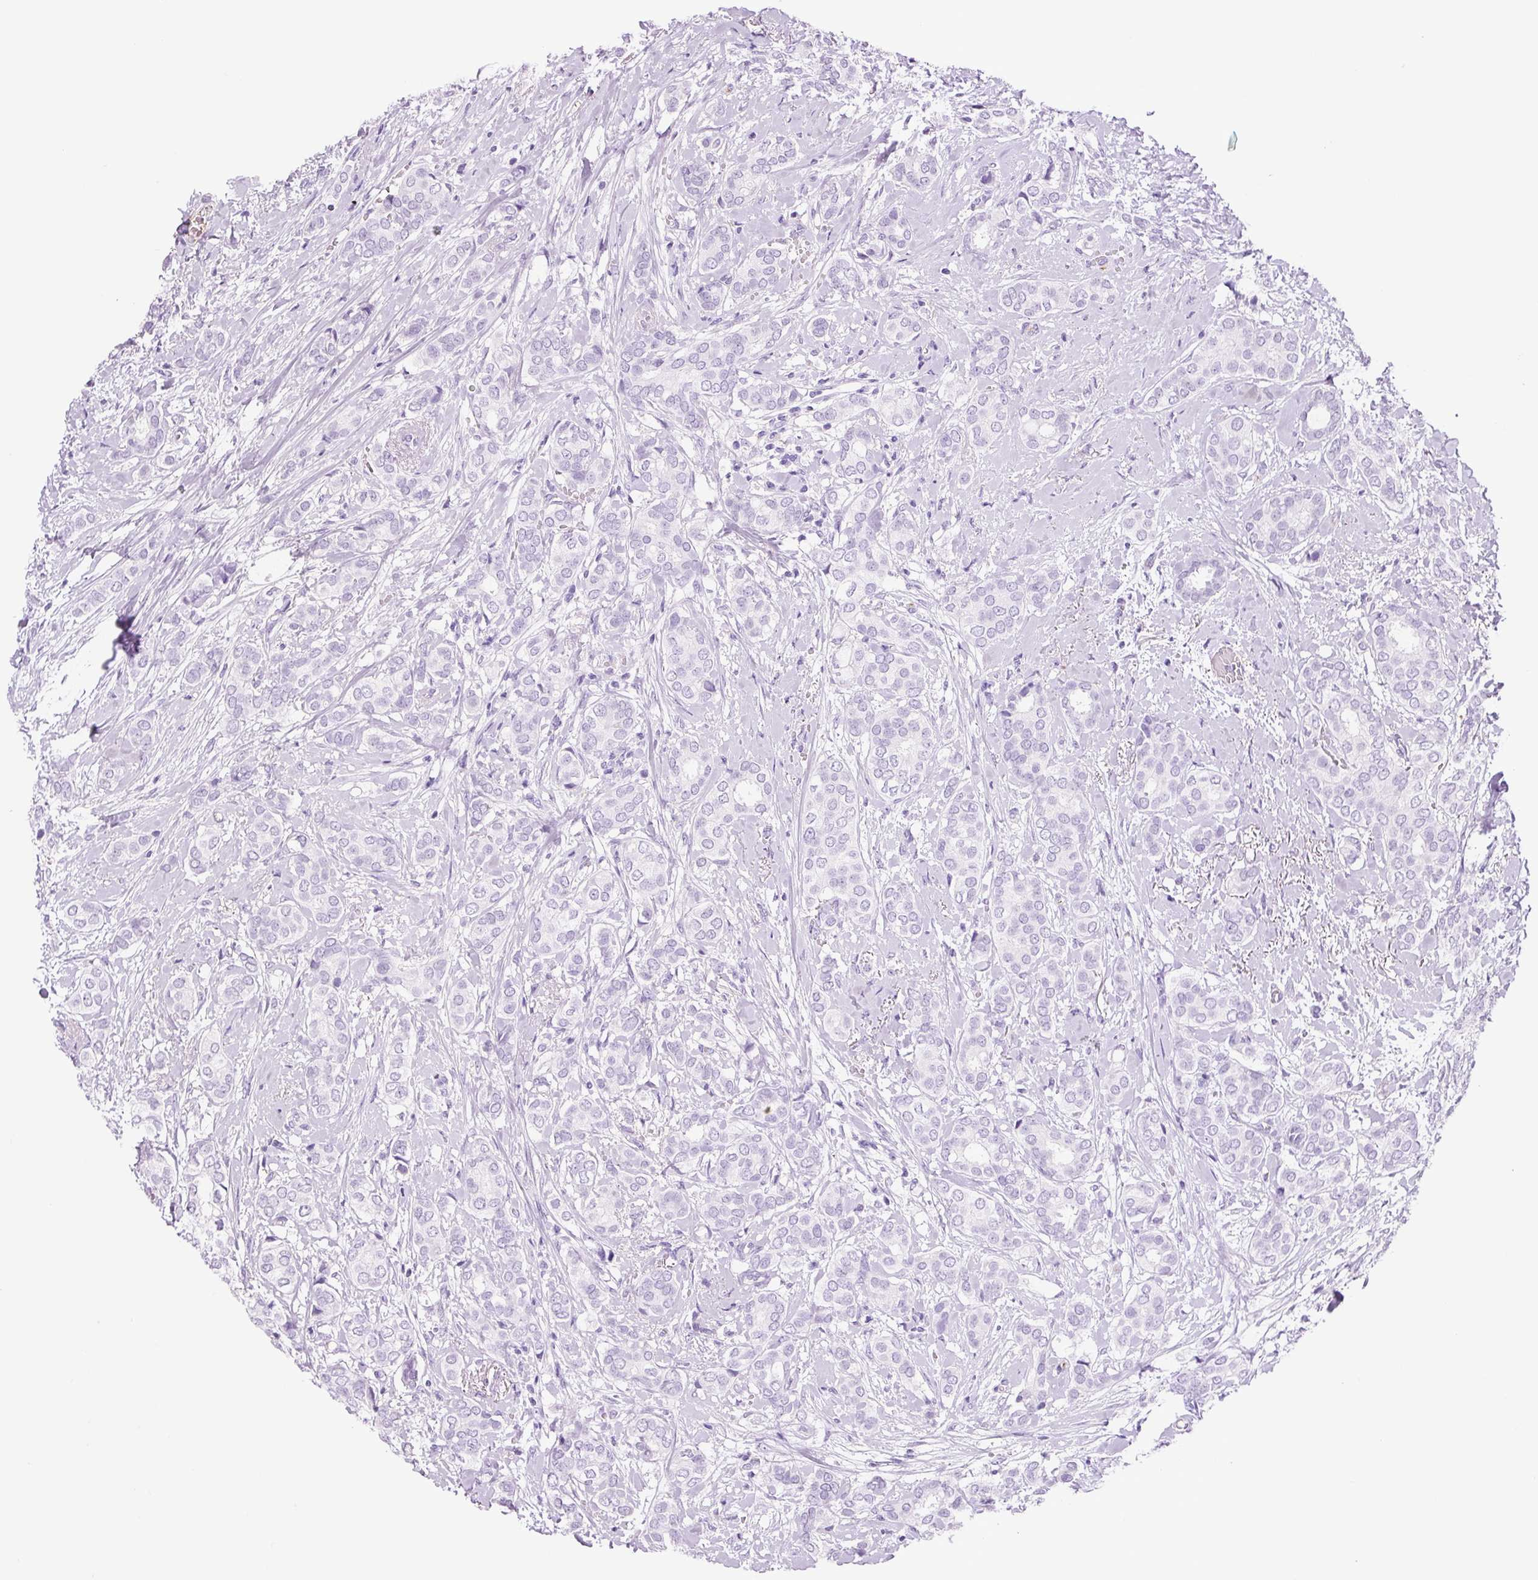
{"staining": {"intensity": "negative", "quantity": "none", "location": "none"}, "tissue": "breast cancer", "cell_type": "Tumor cells", "image_type": "cancer", "snomed": [{"axis": "morphology", "description": "Duct carcinoma"}, {"axis": "topography", "description": "Breast"}], "caption": "This micrograph is of breast cancer stained with immunohistochemistry (IHC) to label a protein in brown with the nuclei are counter-stained blue. There is no staining in tumor cells.", "gene": "ADSS1", "patient": {"sex": "female", "age": 73}}